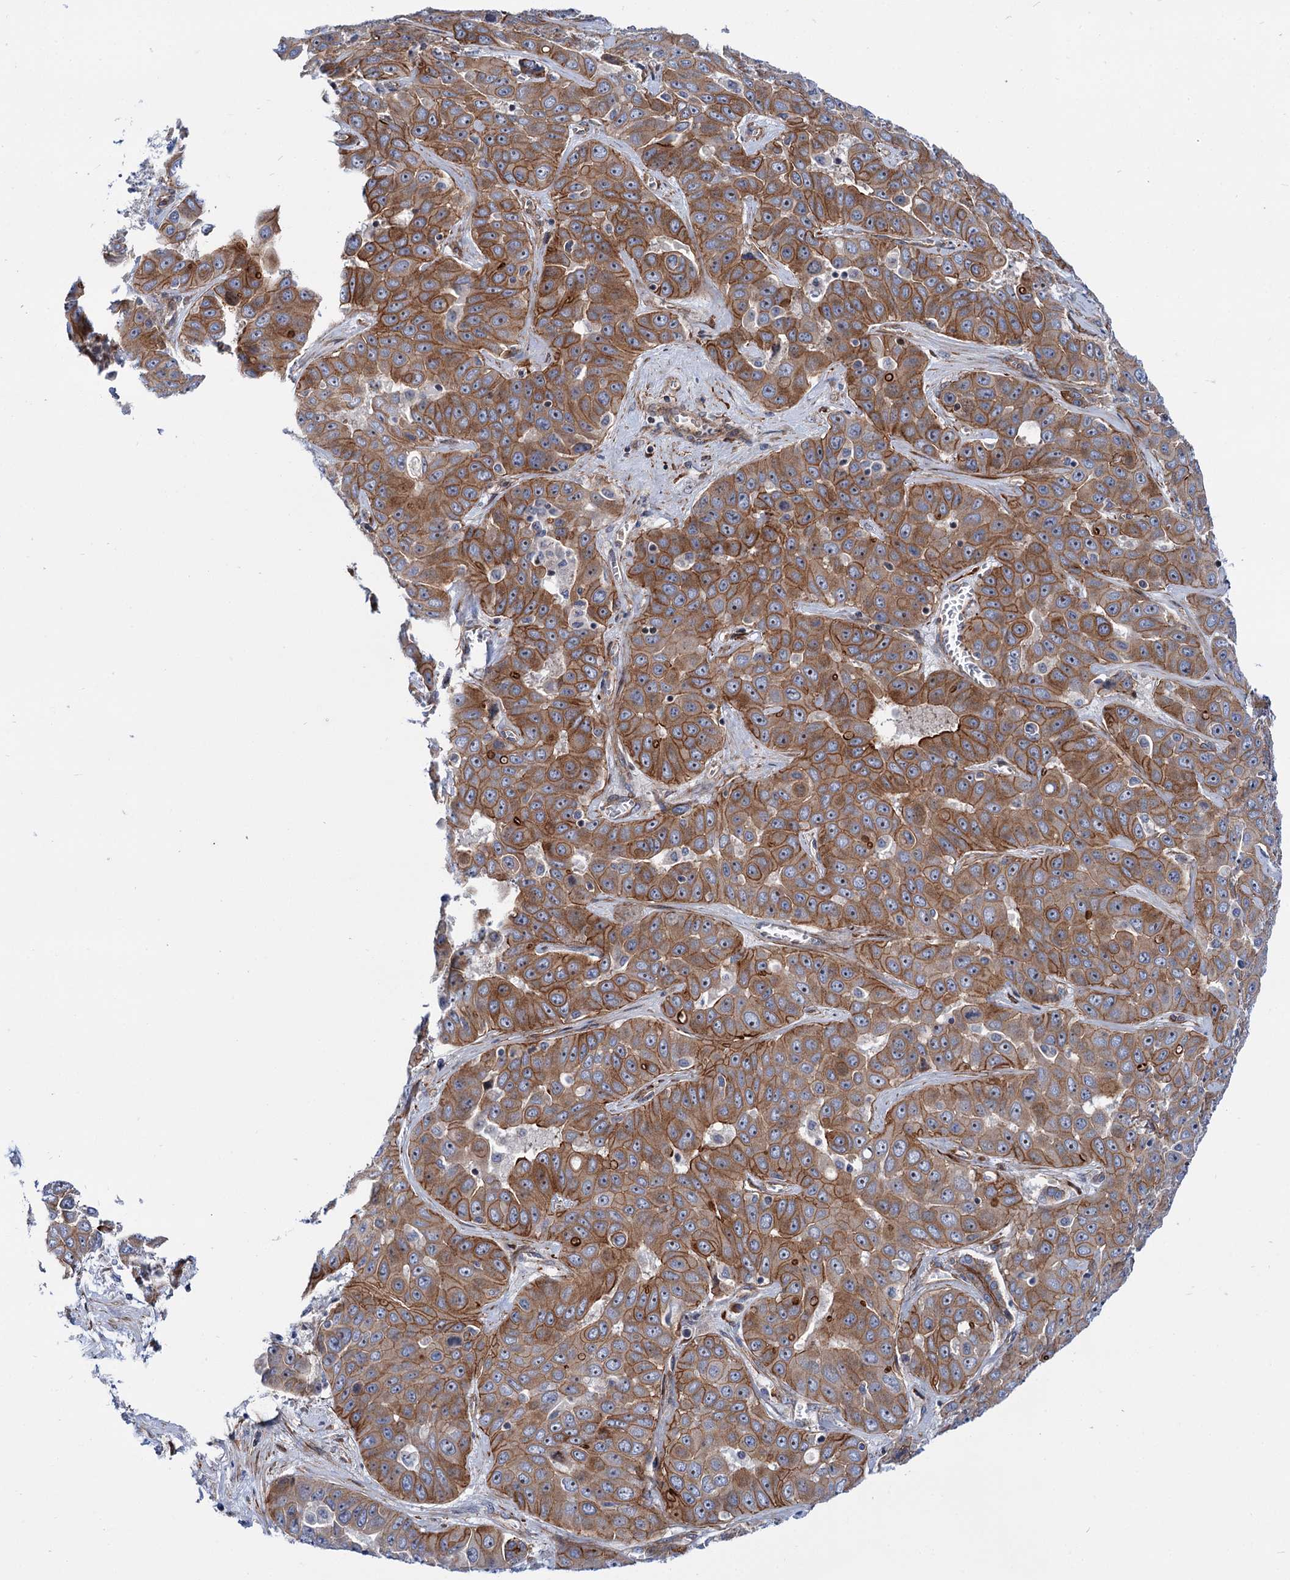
{"staining": {"intensity": "moderate", "quantity": ">75%", "location": "cytoplasmic/membranous"}, "tissue": "liver cancer", "cell_type": "Tumor cells", "image_type": "cancer", "snomed": [{"axis": "morphology", "description": "Cholangiocarcinoma"}, {"axis": "topography", "description": "Liver"}], "caption": "A photomicrograph of liver cancer (cholangiocarcinoma) stained for a protein demonstrates moderate cytoplasmic/membranous brown staining in tumor cells.", "gene": "THAP9", "patient": {"sex": "female", "age": 52}}